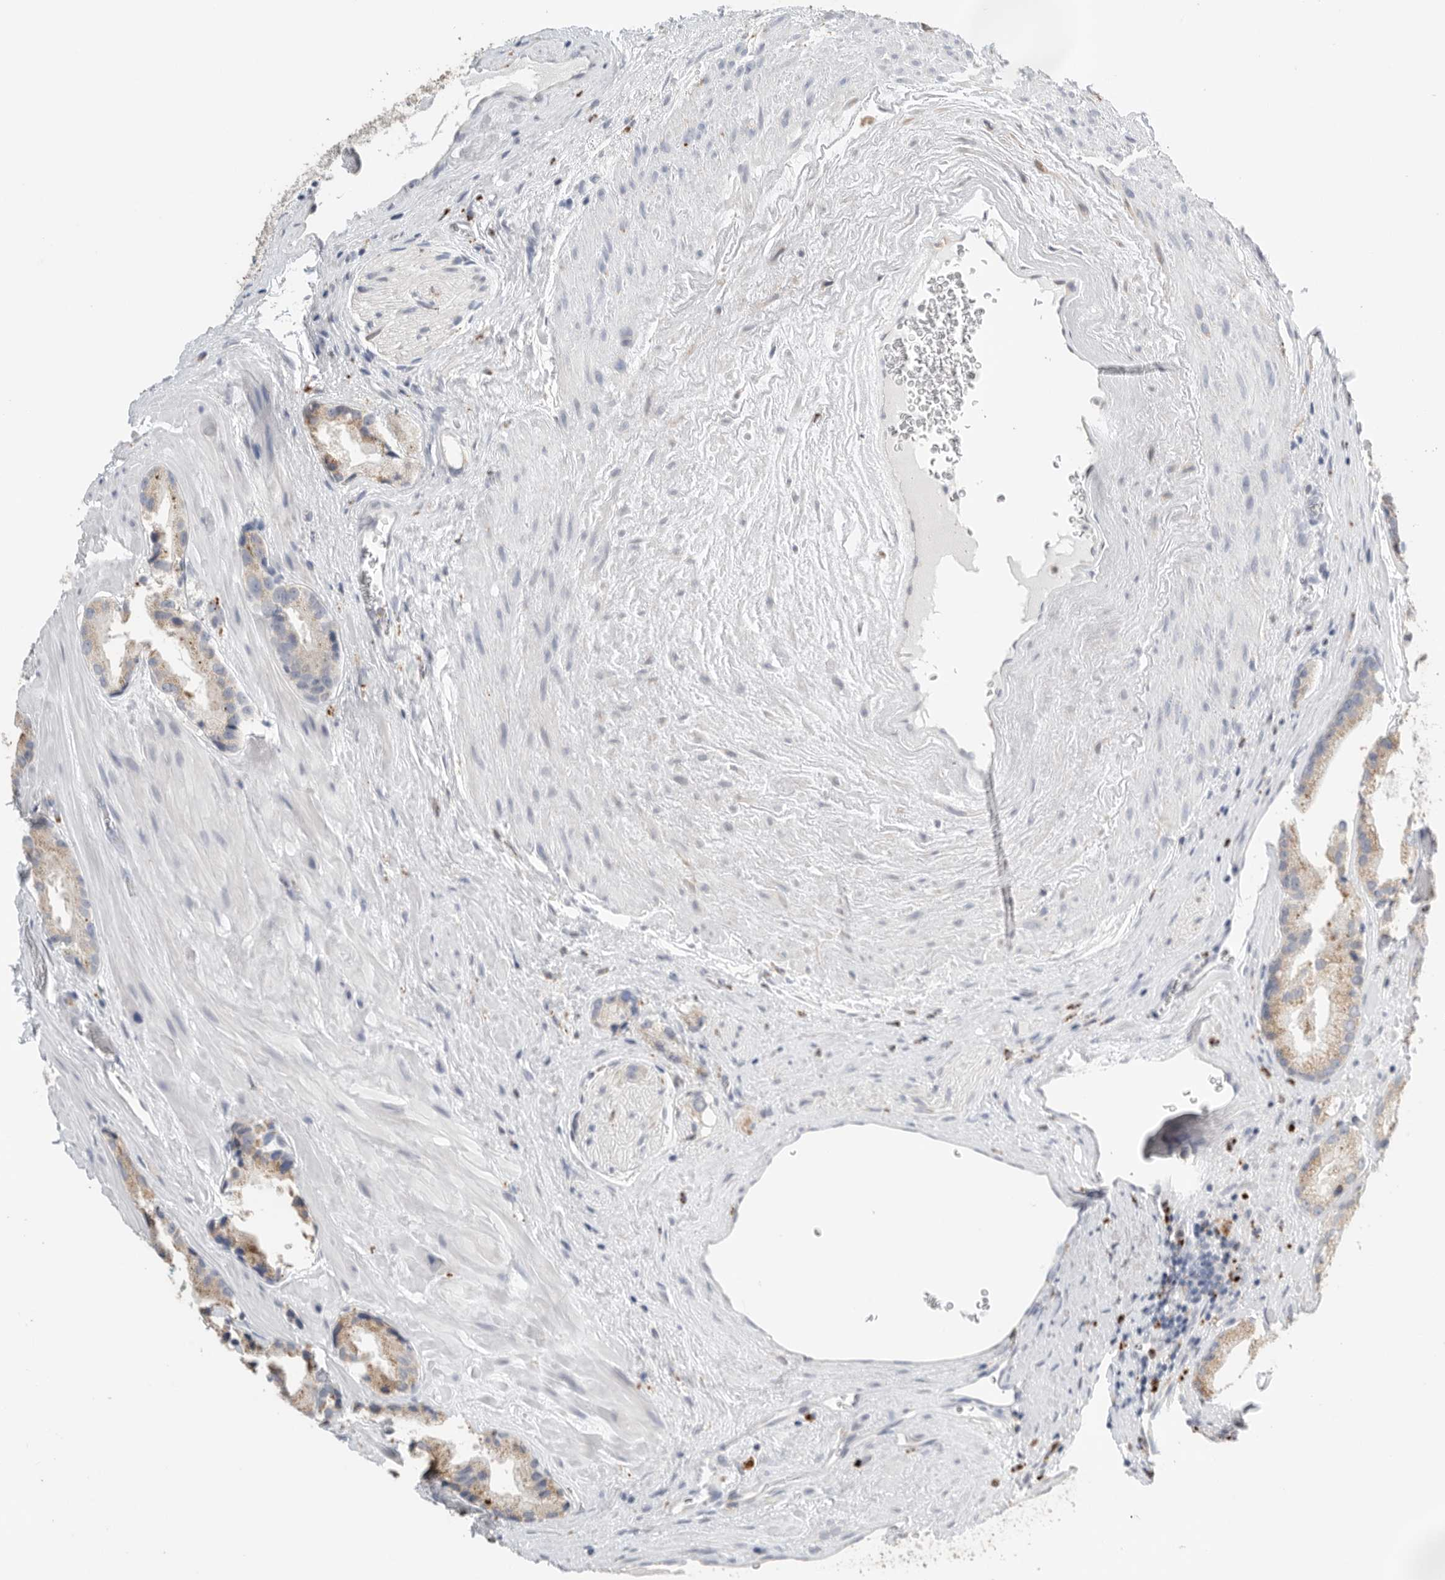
{"staining": {"intensity": "weak", "quantity": ">75%", "location": "cytoplasmic/membranous"}, "tissue": "prostate cancer", "cell_type": "Tumor cells", "image_type": "cancer", "snomed": [{"axis": "morphology", "description": "Adenocarcinoma, High grade"}, {"axis": "topography", "description": "Prostate"}], "caption": "Immunohistochemistry (IHC) of human adenocarcinoma (high-grade) (prostate) exhibits low levels of weak cytoplasmic/membranous positivity in approximately >75% of tumor cells.", "gene": "GGH", "patient": {"sex": "male", "age": 63}}